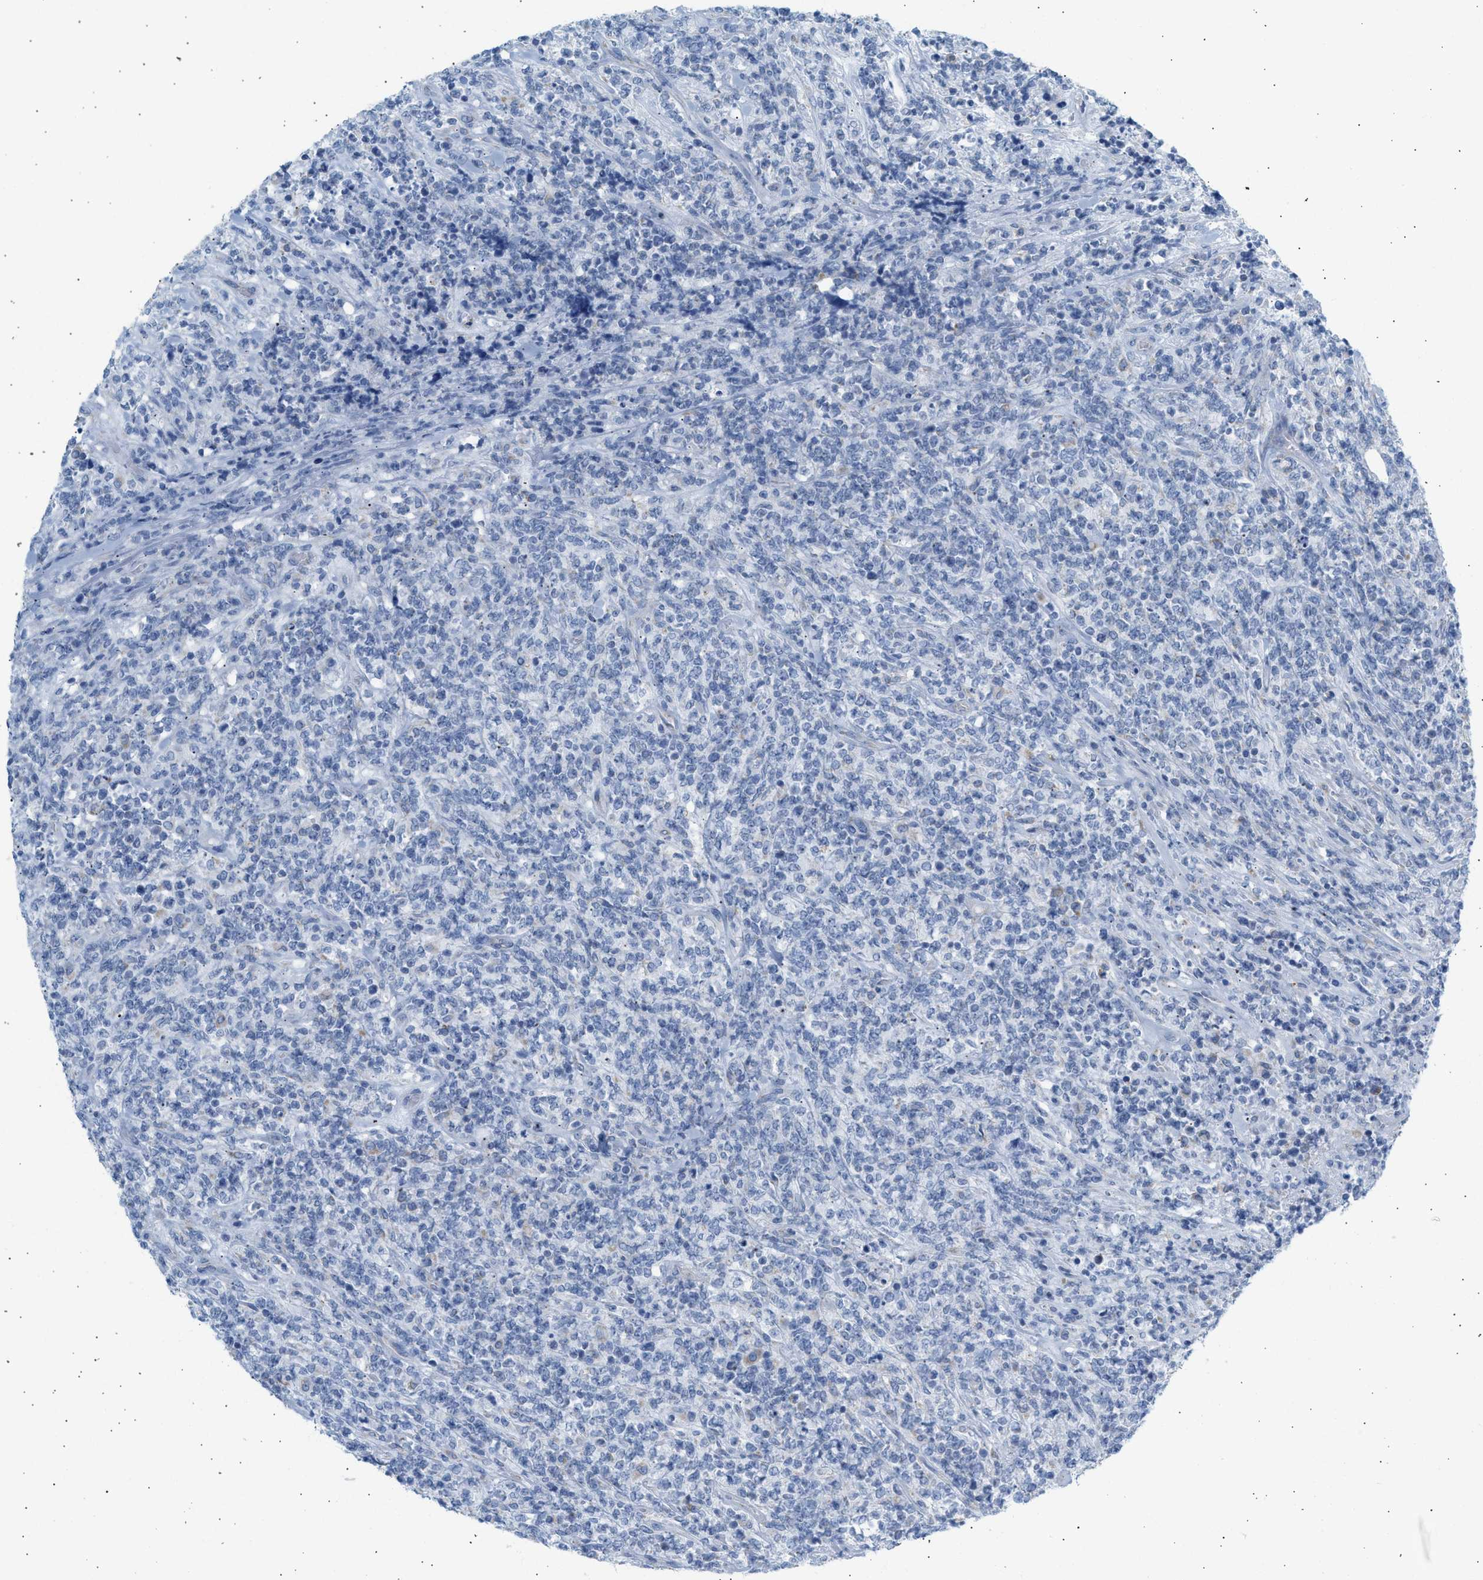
{"staining": {"intensity": "negative", "quantity": "none", "location": "none"}, "tissue": "lymphoma", "cell_type": "Tumor cells", "image_type": "cancer", "snomed": [{"axis": "morphology", "description": "Malignant lymphoma, non-Hodgkin's type, High grade"}, {"axis": "topography", "description": "Soft tissue"}], "caption": "Immunohistochemistry (IHC) of lymphoma demonstrates no positivity in tumor cells.", "gene": "NDUFS8", "patient": {"sex": "male", "age": 18}}